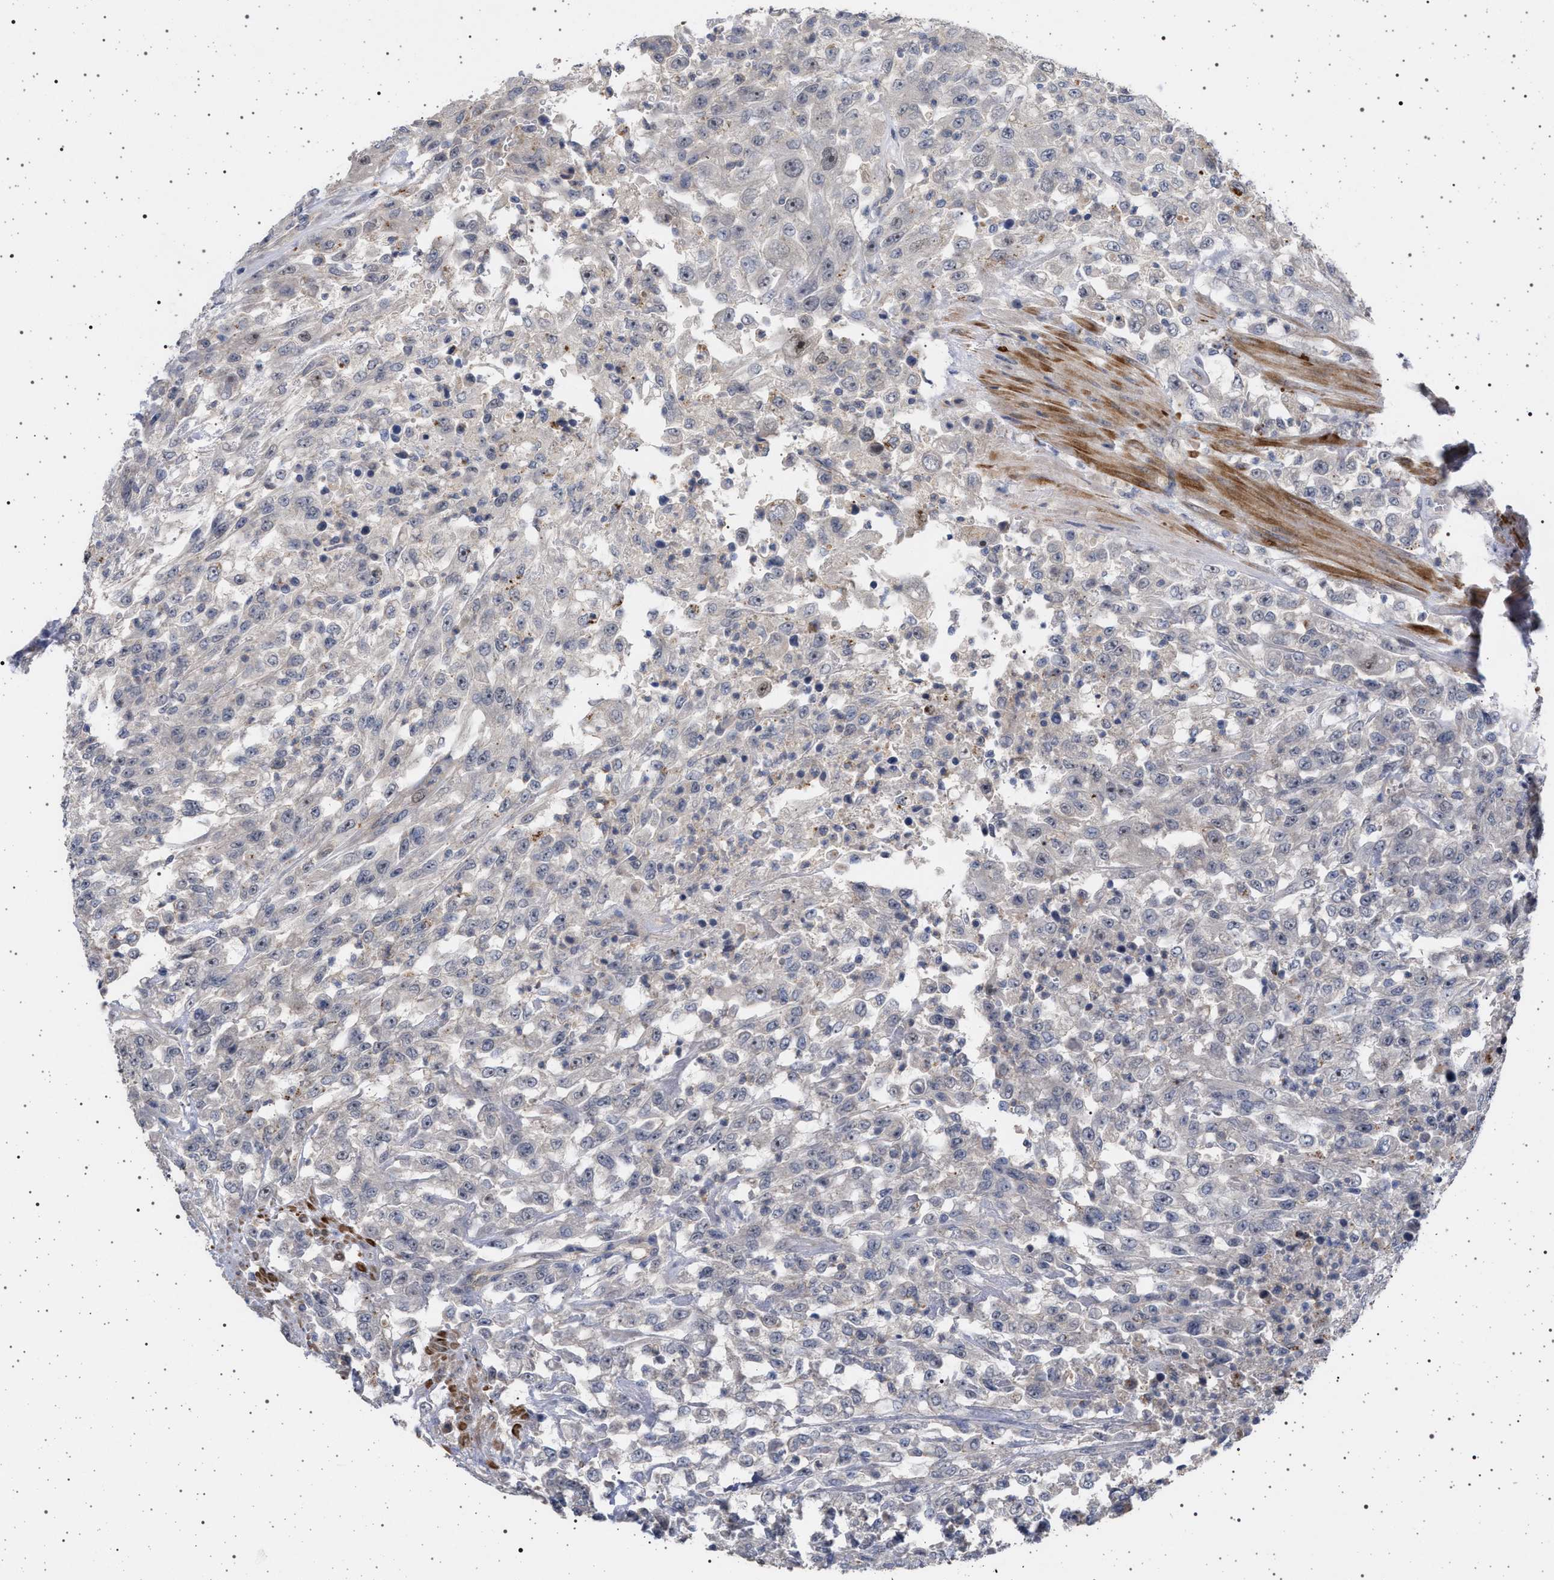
{"staining": {"intensity": "negative", "quantity": "none", "location": "none"}, "tissue": "urothelial cancer", "cell_type": "Tumor cells", "image_type": "cancer", "snomed": [{"axis": "morphology", "description": "Urothelial carcinoma, High grade"}, {"axis": "topography", "description": "Urinary bladder"}], "caption": "This is an immunohistochemistry (IHC) micrograph of human urothelial cancer. There is no expression in tumor cells.", "gene": "RBM48", "patient": {"sex": "male", "age": 46}}